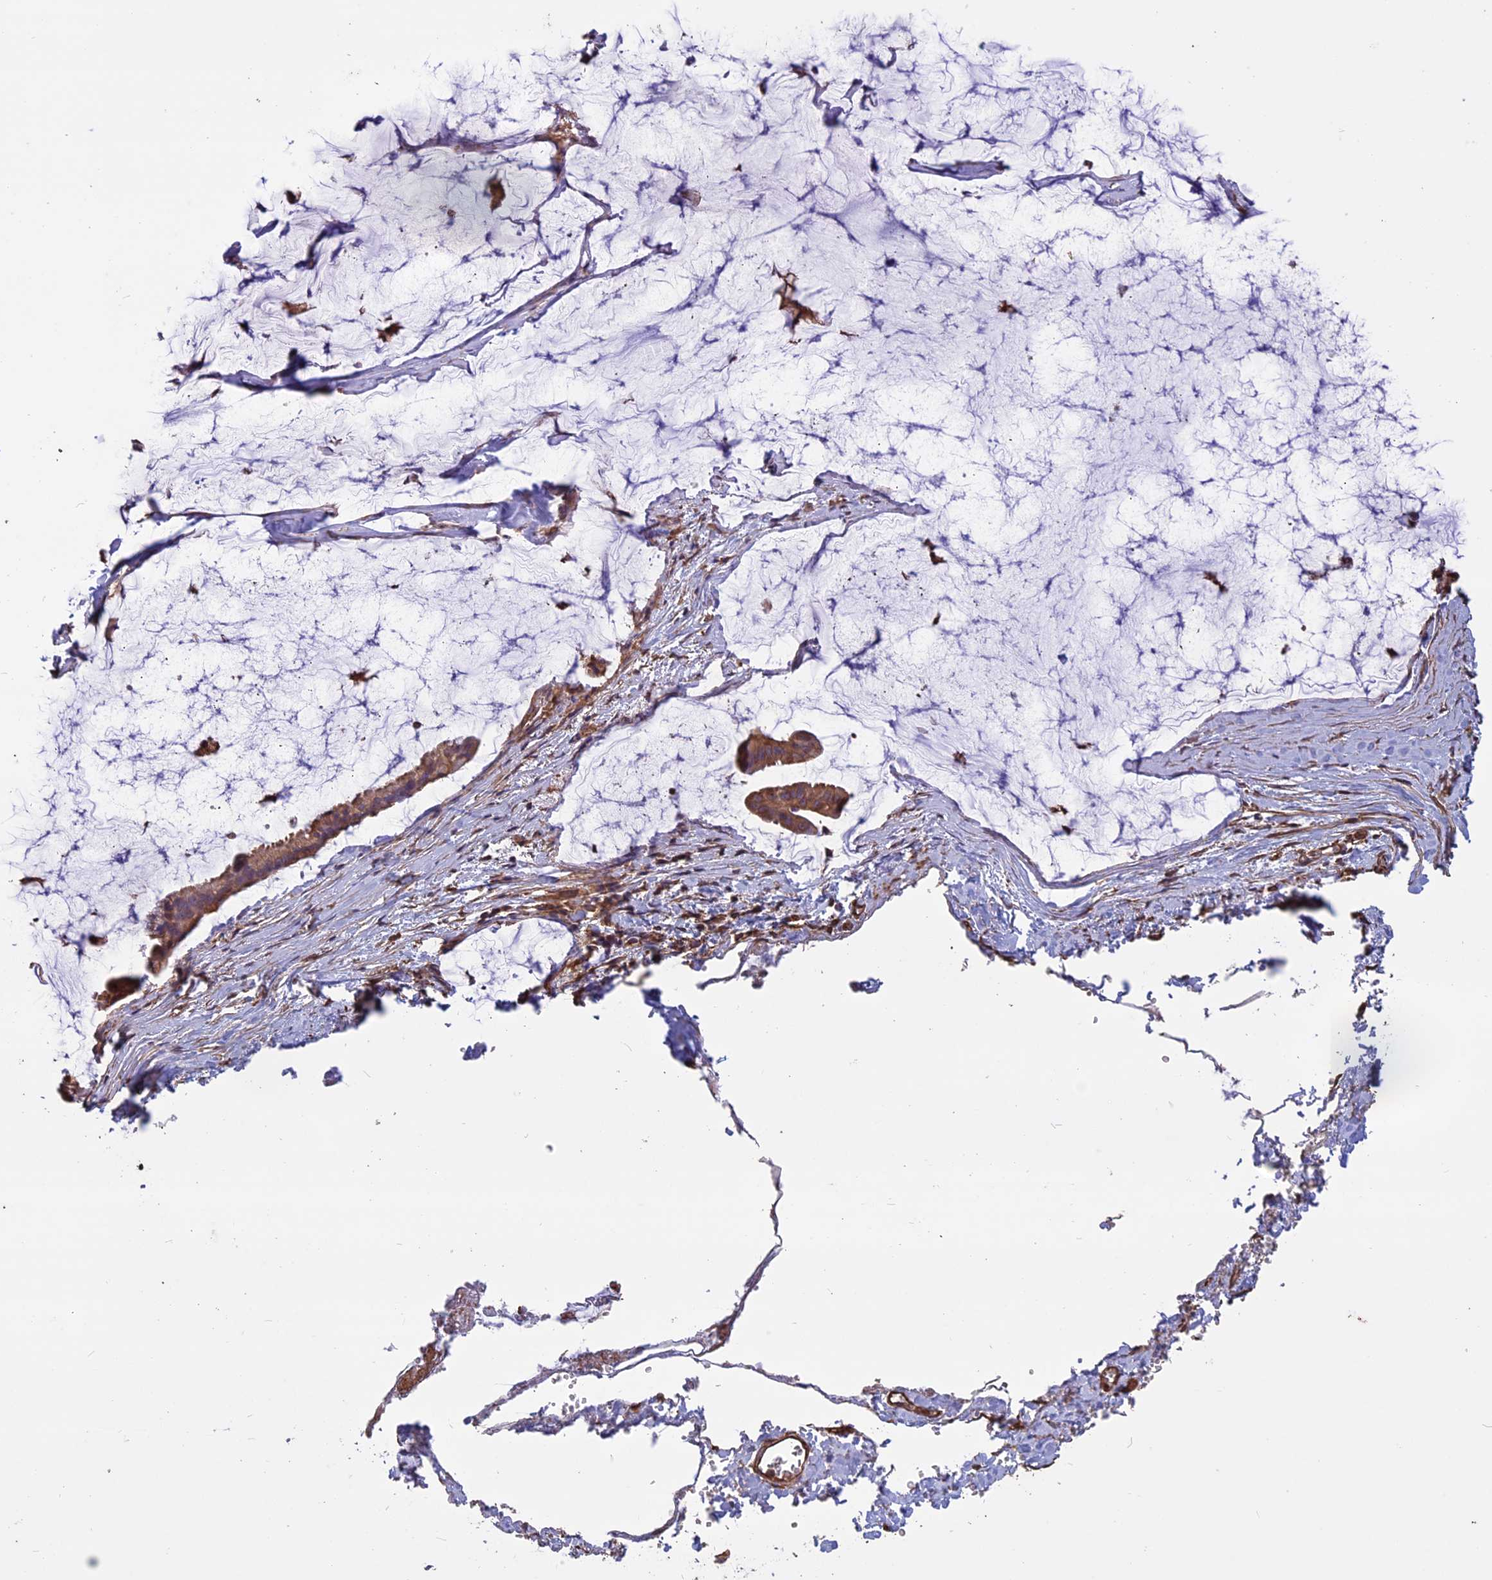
{"staining": {"intensity": "moderate", "quantity": ">75%", "location": "cytoplasmic/membranous"}, "tissue": "ovarian cancer", "cell_type": "Tumor cells", "image_type": "cancer", "snomed": [{"axis": "morphology", "description": "Cystadenocarcinoma, mucinous, NOS"}, {"axis": "topography", "description": "Ovary"}], "caption": "Approximately >75% of tumor cells in ovarian cancer (mucinous cystadenocarcinoma) exhibit moderate cytoplasmic/membranous protein expression as visualized by brown immunohistochemical staining.", "gene": "CCDC148", "patient": {"sex": "female", "age": 73}}